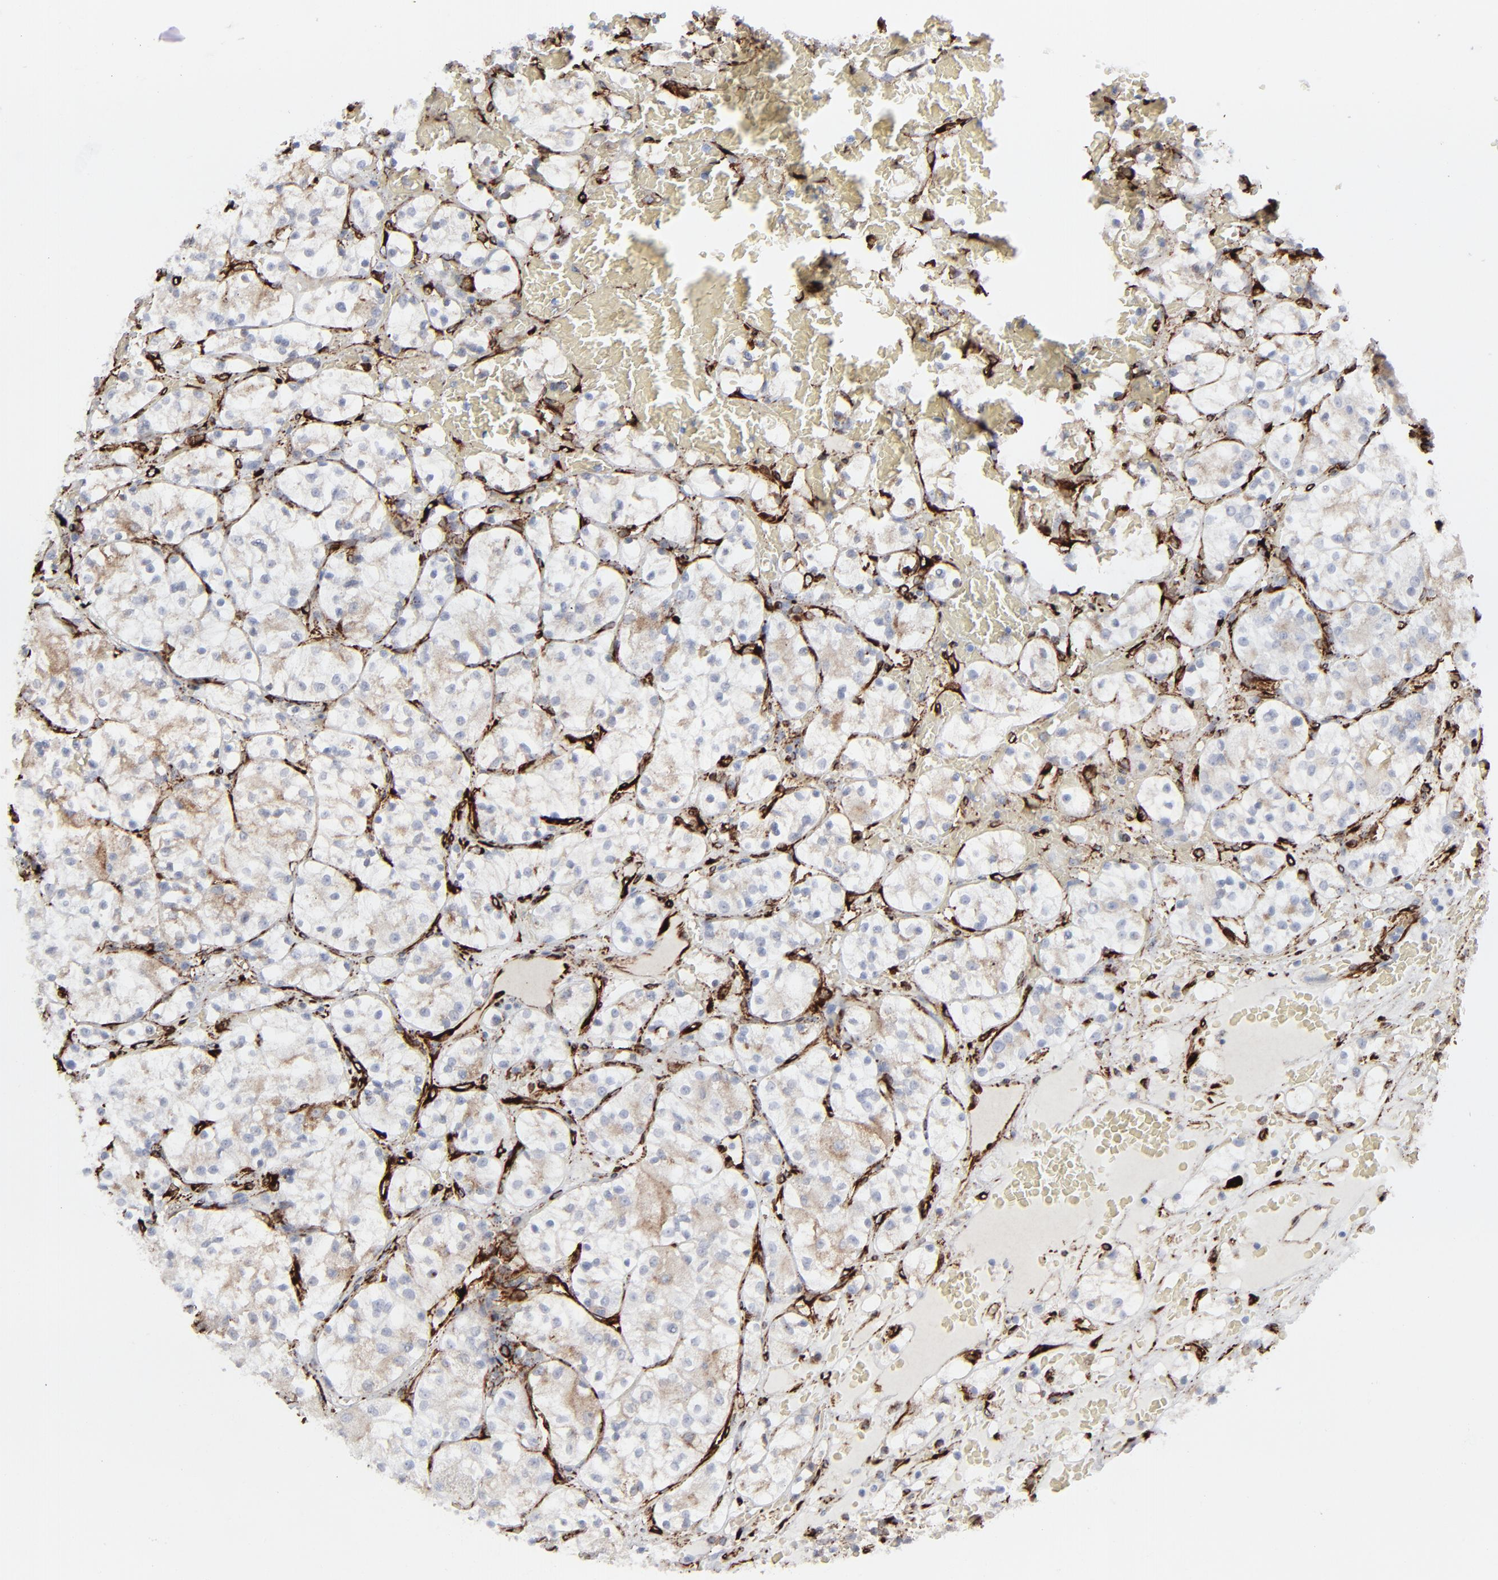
{"staining": {"intensity": "negative", "quantity": "none", "location": "none"}, "tissue": "renal cancer", "cell_type": "Tumor cells", "image_type": "cancer", "snomed": [{"axis": "morphology", "description": "Adenocarcinoma, NOS"}, {"axis": "topography", "description": "Kidney"}], "caption": "High power microscopy histopathology image of an immunohistochemistry image of renal cancer, revealing no significant expression in tumor cells.", "gene": "SPARC", "patient": {"sex": "female", "age": 60}}